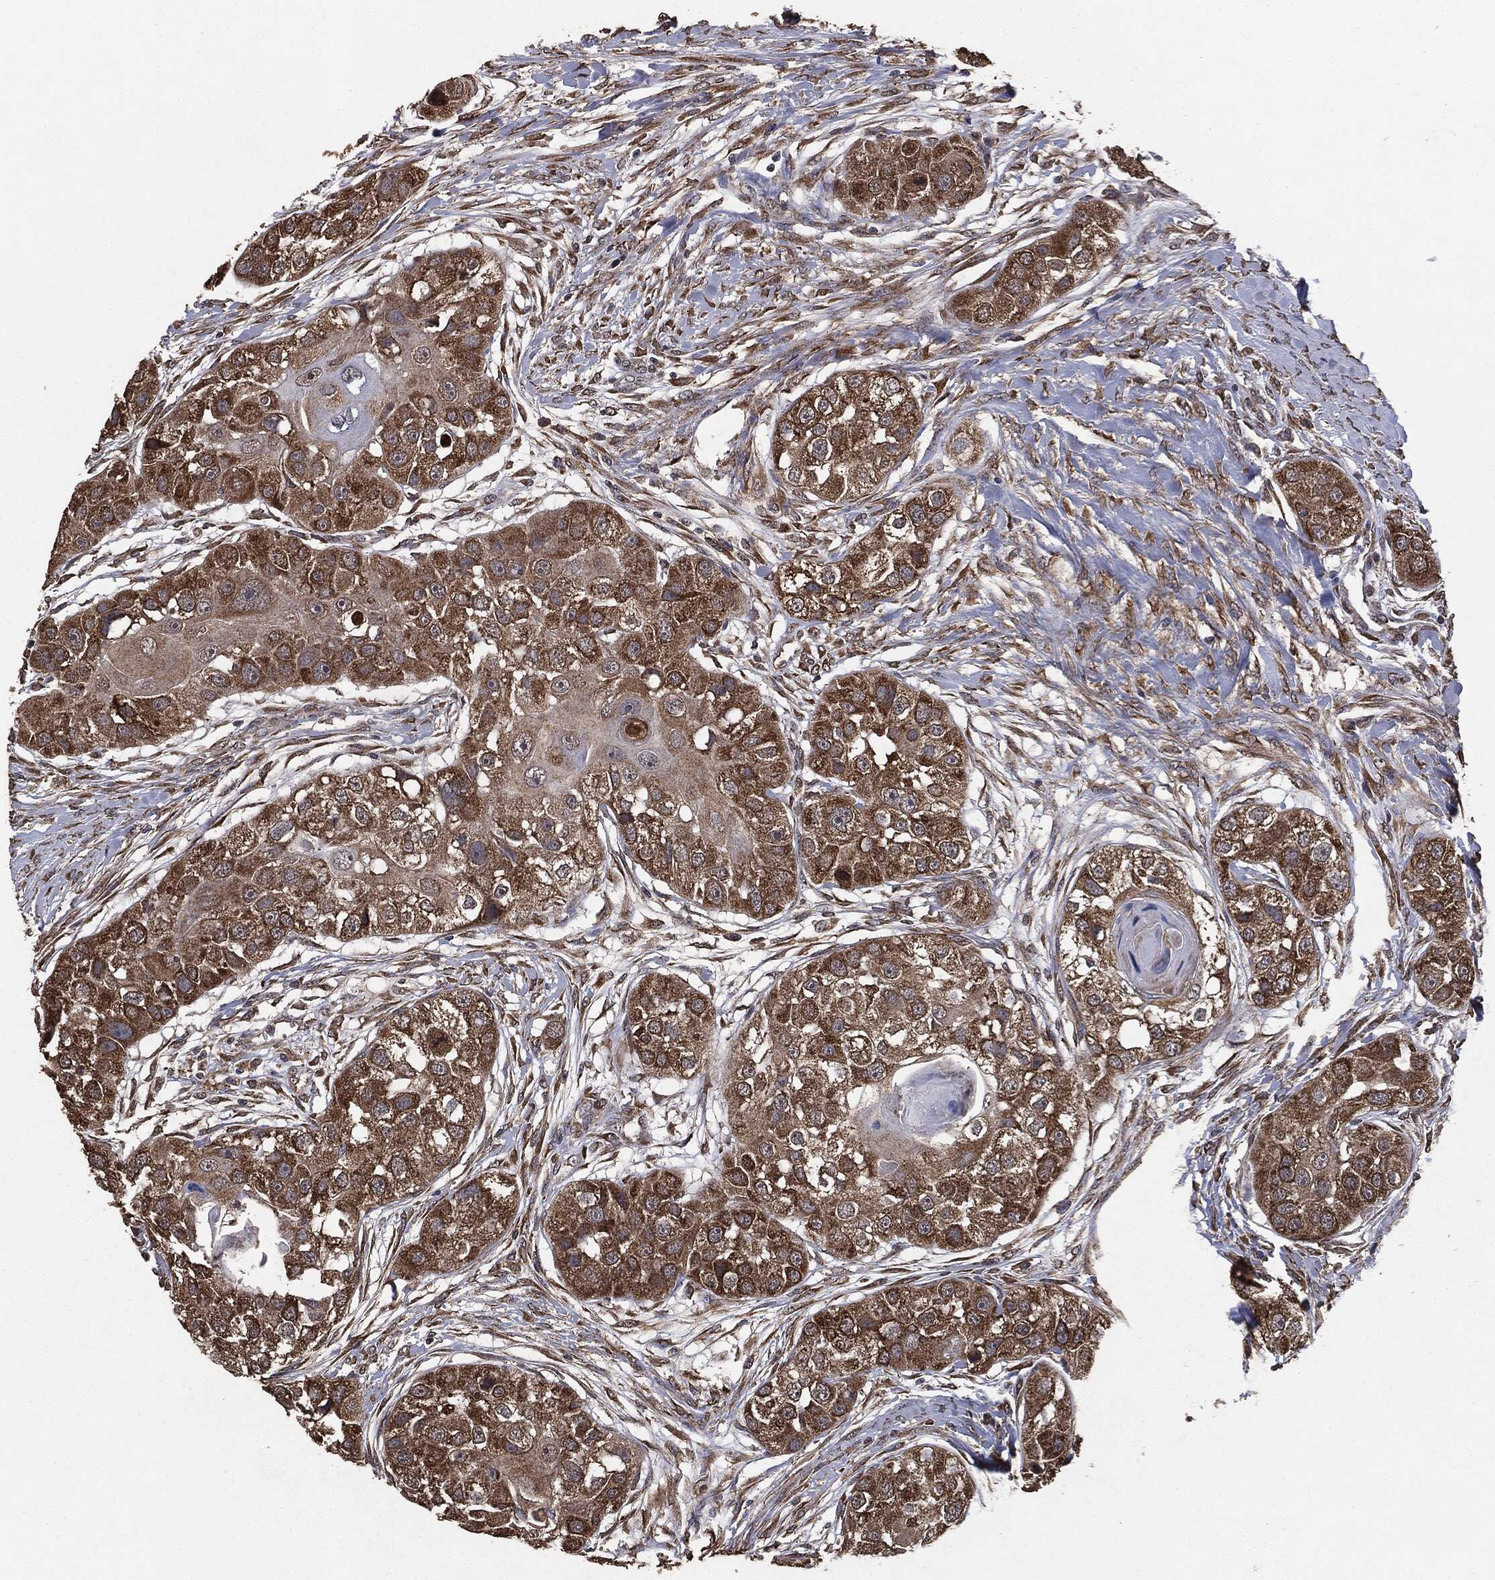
{"staining": {"intensity": "strong", "quantity": ">75%", "location": "cytoplasmic/membranous"}, "tissue": "head and neck cancer", "cell_type": "Tumor cells", "image_type": "cancer", "snomed": [{"axis": "morphology", "description": "Normal tissue, NOS"}, {"axis": "morphology", "description": "Squamous cell carcinoma, NOS"}, {"axis": "topography", "description": "Skeletal muscle"}, {"axis": "topography", "description": "Head-Neck"}], "caption": "Head and neck cancer stained for a protein shows strong cytoplasmic/membranous positivity in tumor cells. Immunohistochemistry stains the protein in brown and the nuclei are stained blue.", "gene": "MTOR", "patient": {"sex": "male", "age": 51}}